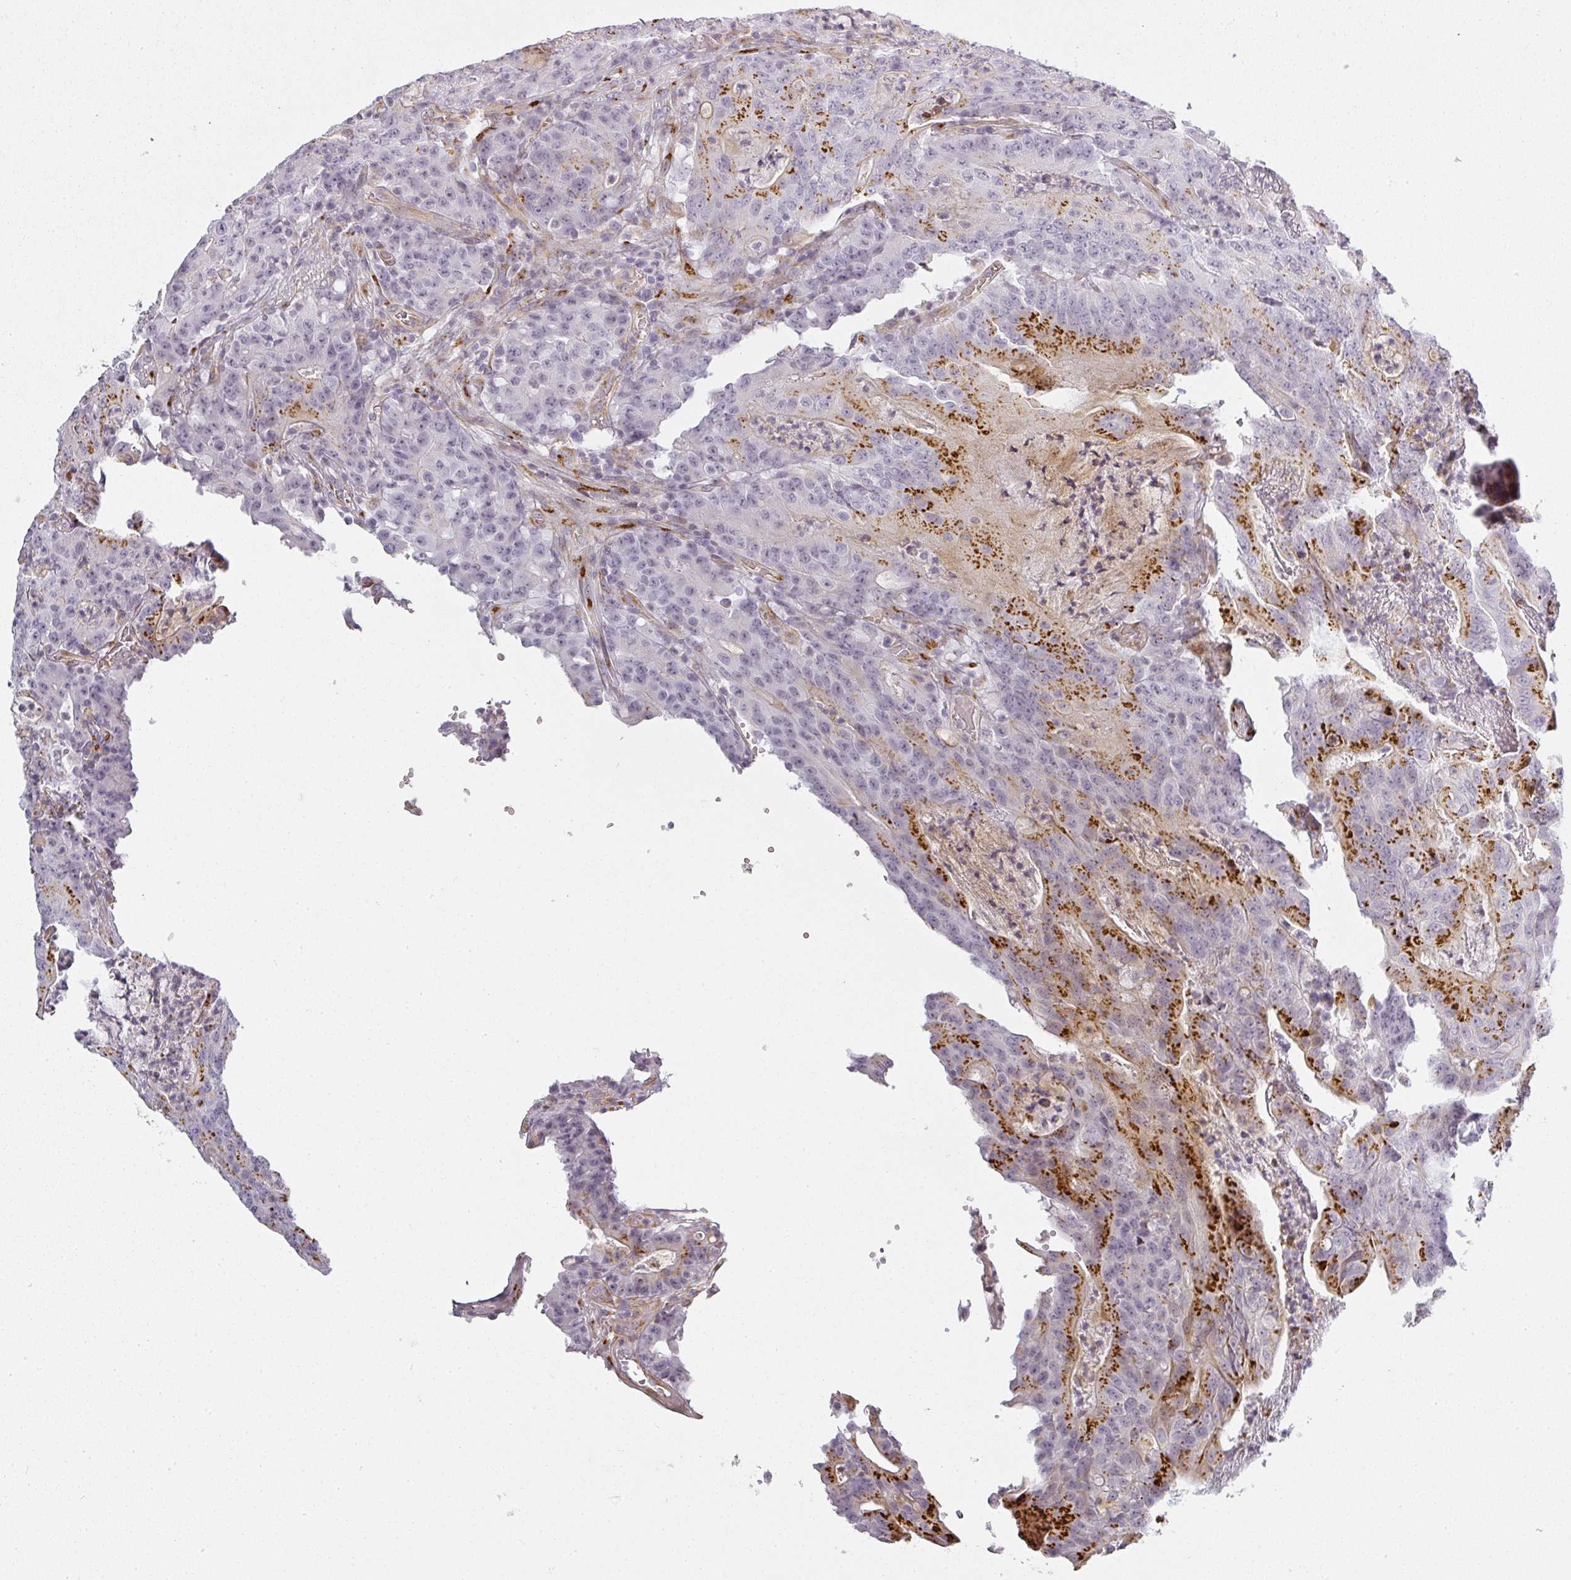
{"staining": {"intensity": "strong", "quantity": "<25%", "location": "cytoplasmic/membranous"}, "tissue": "colorectal cancer", "cell_type": "Tumor cells", "image_type": "cancer", "snomed": [{"axis": "morphology", "description": "Adenocarcinoma, NOS"}, {"axis": "topography", "description": "Colon"}], "caption": "IHC staining of colorectal cancer, which displays medium levels of strong cytoplasmic/membranous staining in approximately <25% of tumor cells indicating strong cytoplasmic/membranous protein expression. The staining was performed using DAB (3,3'-diaminobenzidine) (brown) for protein detection and nuclei were counterstained in hematoxylin (blue).", "gene": "ATP8B2", "patient": {"sex": "male", "age": 83}}